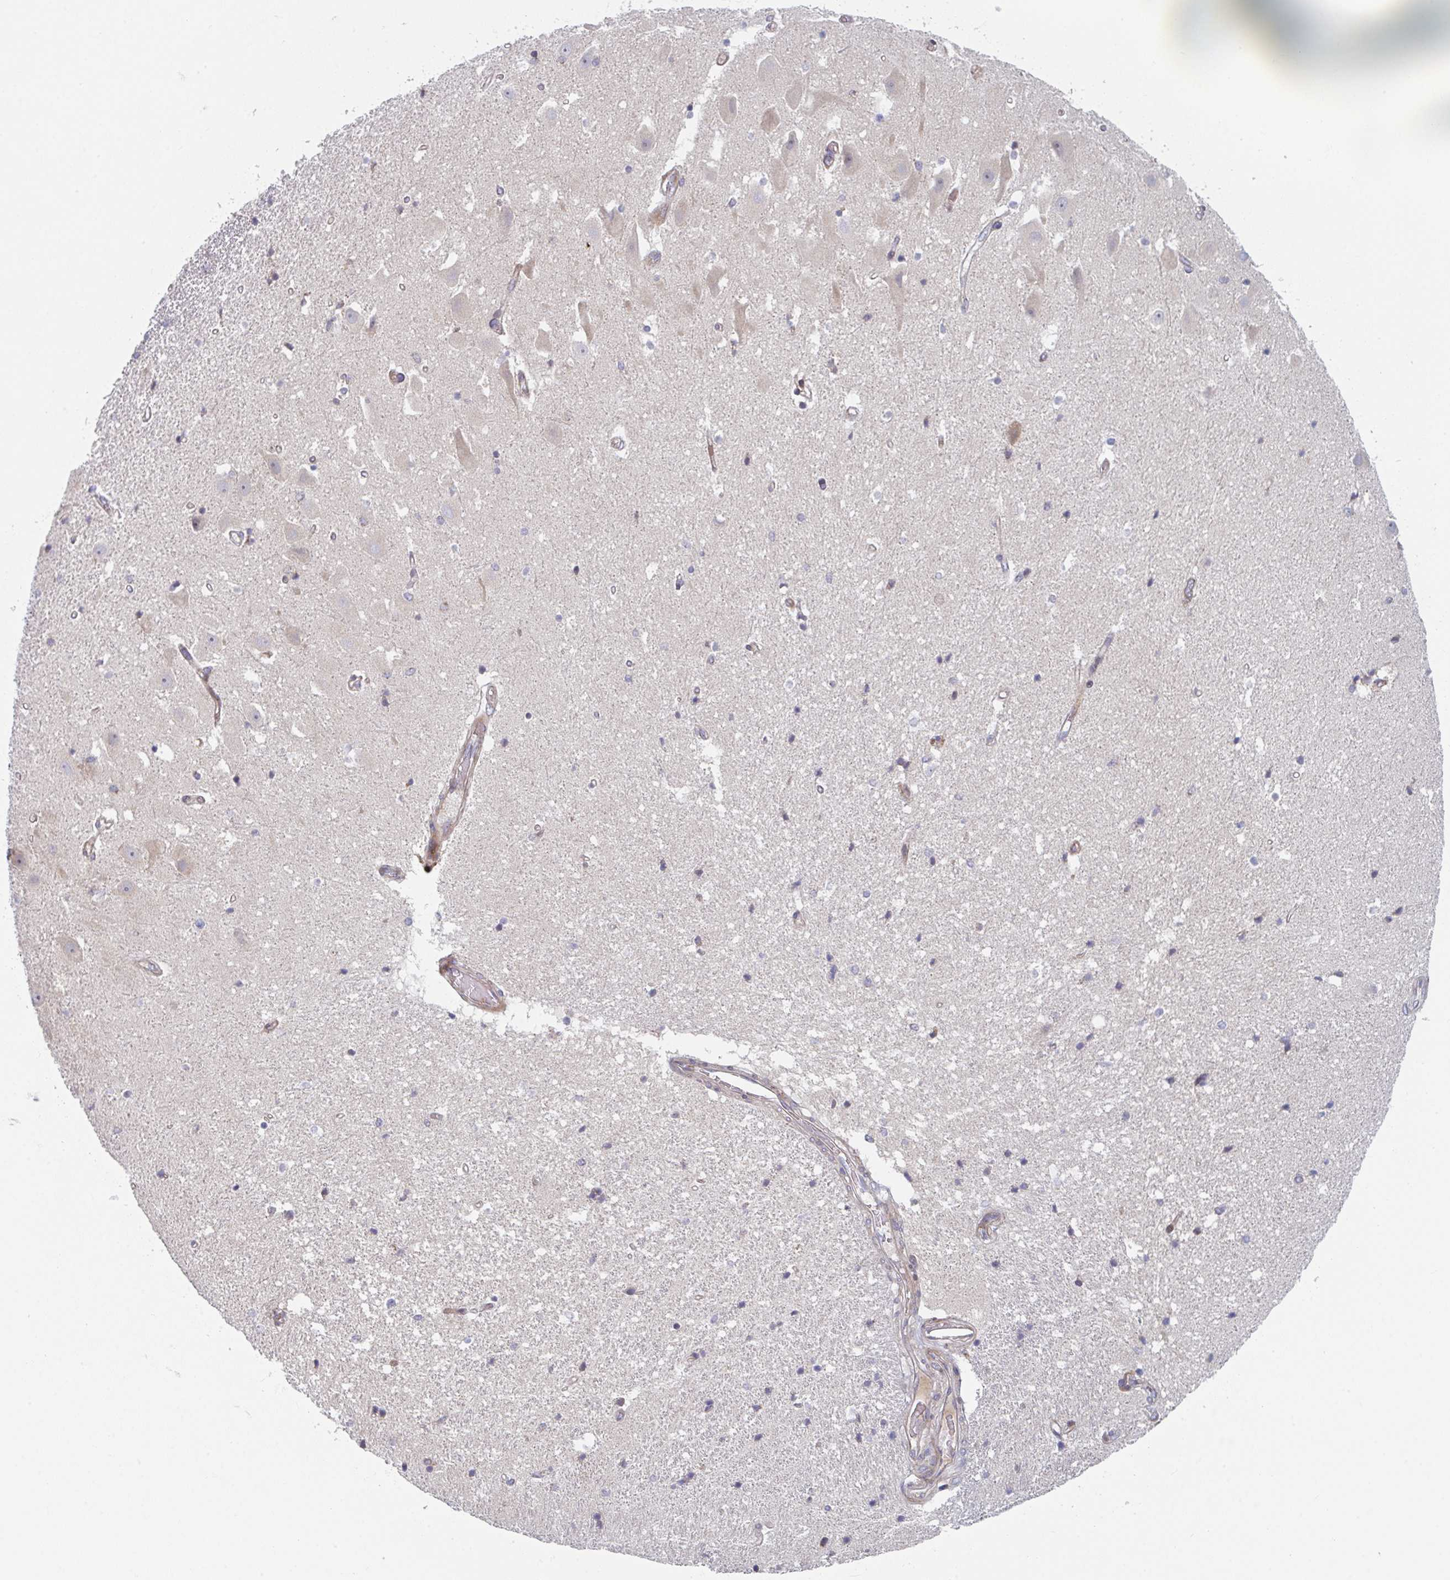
{"staining": {"intensity": "negative", "quantity": "none", "location": "none"}, "tissue": "hippocampus", "cell_type": "Glial cells", "image_type": "normal", "snomed": [{"axis": "morphology", "description": "Normal tissue, NOS"}, {"axis": "topography", "description": "Hippocampus"}], "caption": "This is an IHC histopathology image of normal human hippocampus. There is no positivity in glial cells.", "gene": "ZNF644", "patient": {"sex": "male", "age": 63}}